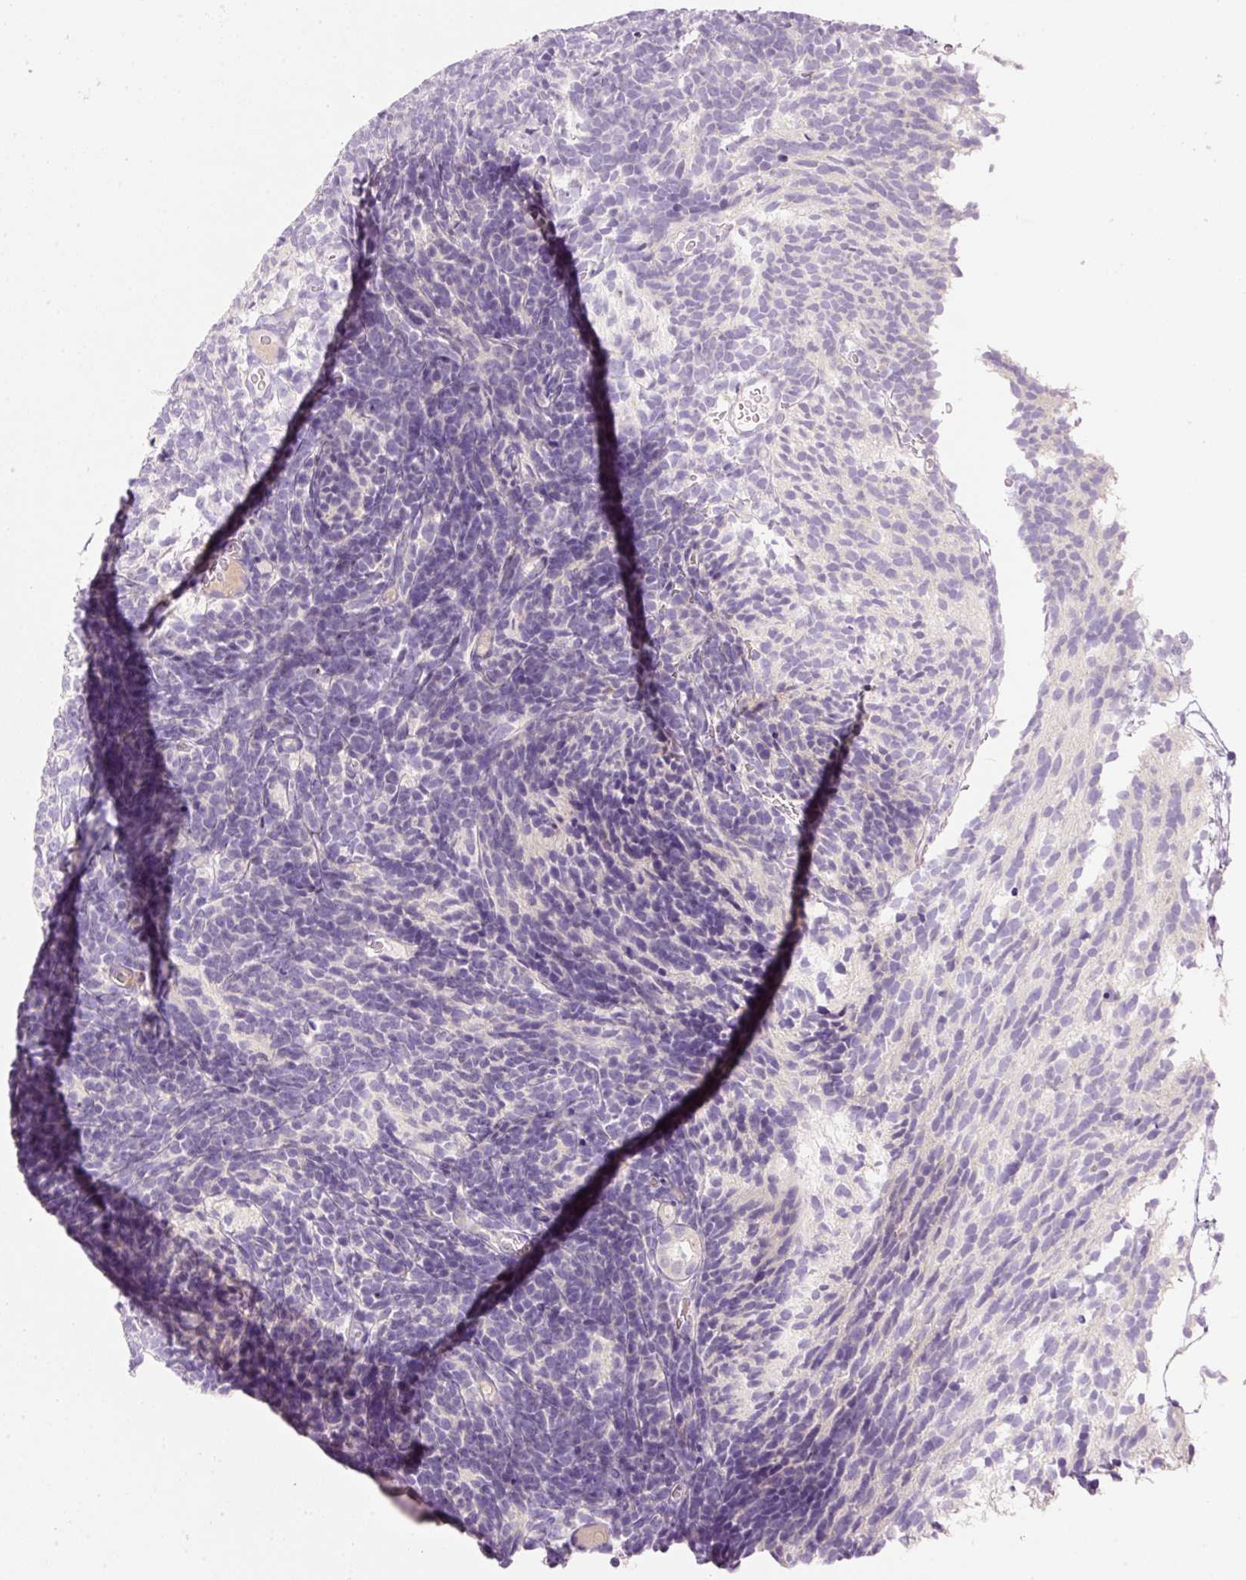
{"staining": {"intensity": "negative", "quantity": "none", "location": "none"}, "tissue": "glioma", "cell_type": "Tumor cells", "image_type": "cancer", "snomed": [{"axis": "morphology", "description": "Glioma, malignant, Low grade"}, {"axis": "topography", "description": "Brain"}], "caption": "An immunohistochemistry (IHC) image of glioma is shown. There is no staining in tumor cells of glioma. (Brightfield microscopy of DAB immunohistochemistry at high magnification).", "gene": "TENT5C", "patient": {"sex": "female", "age": 1}}